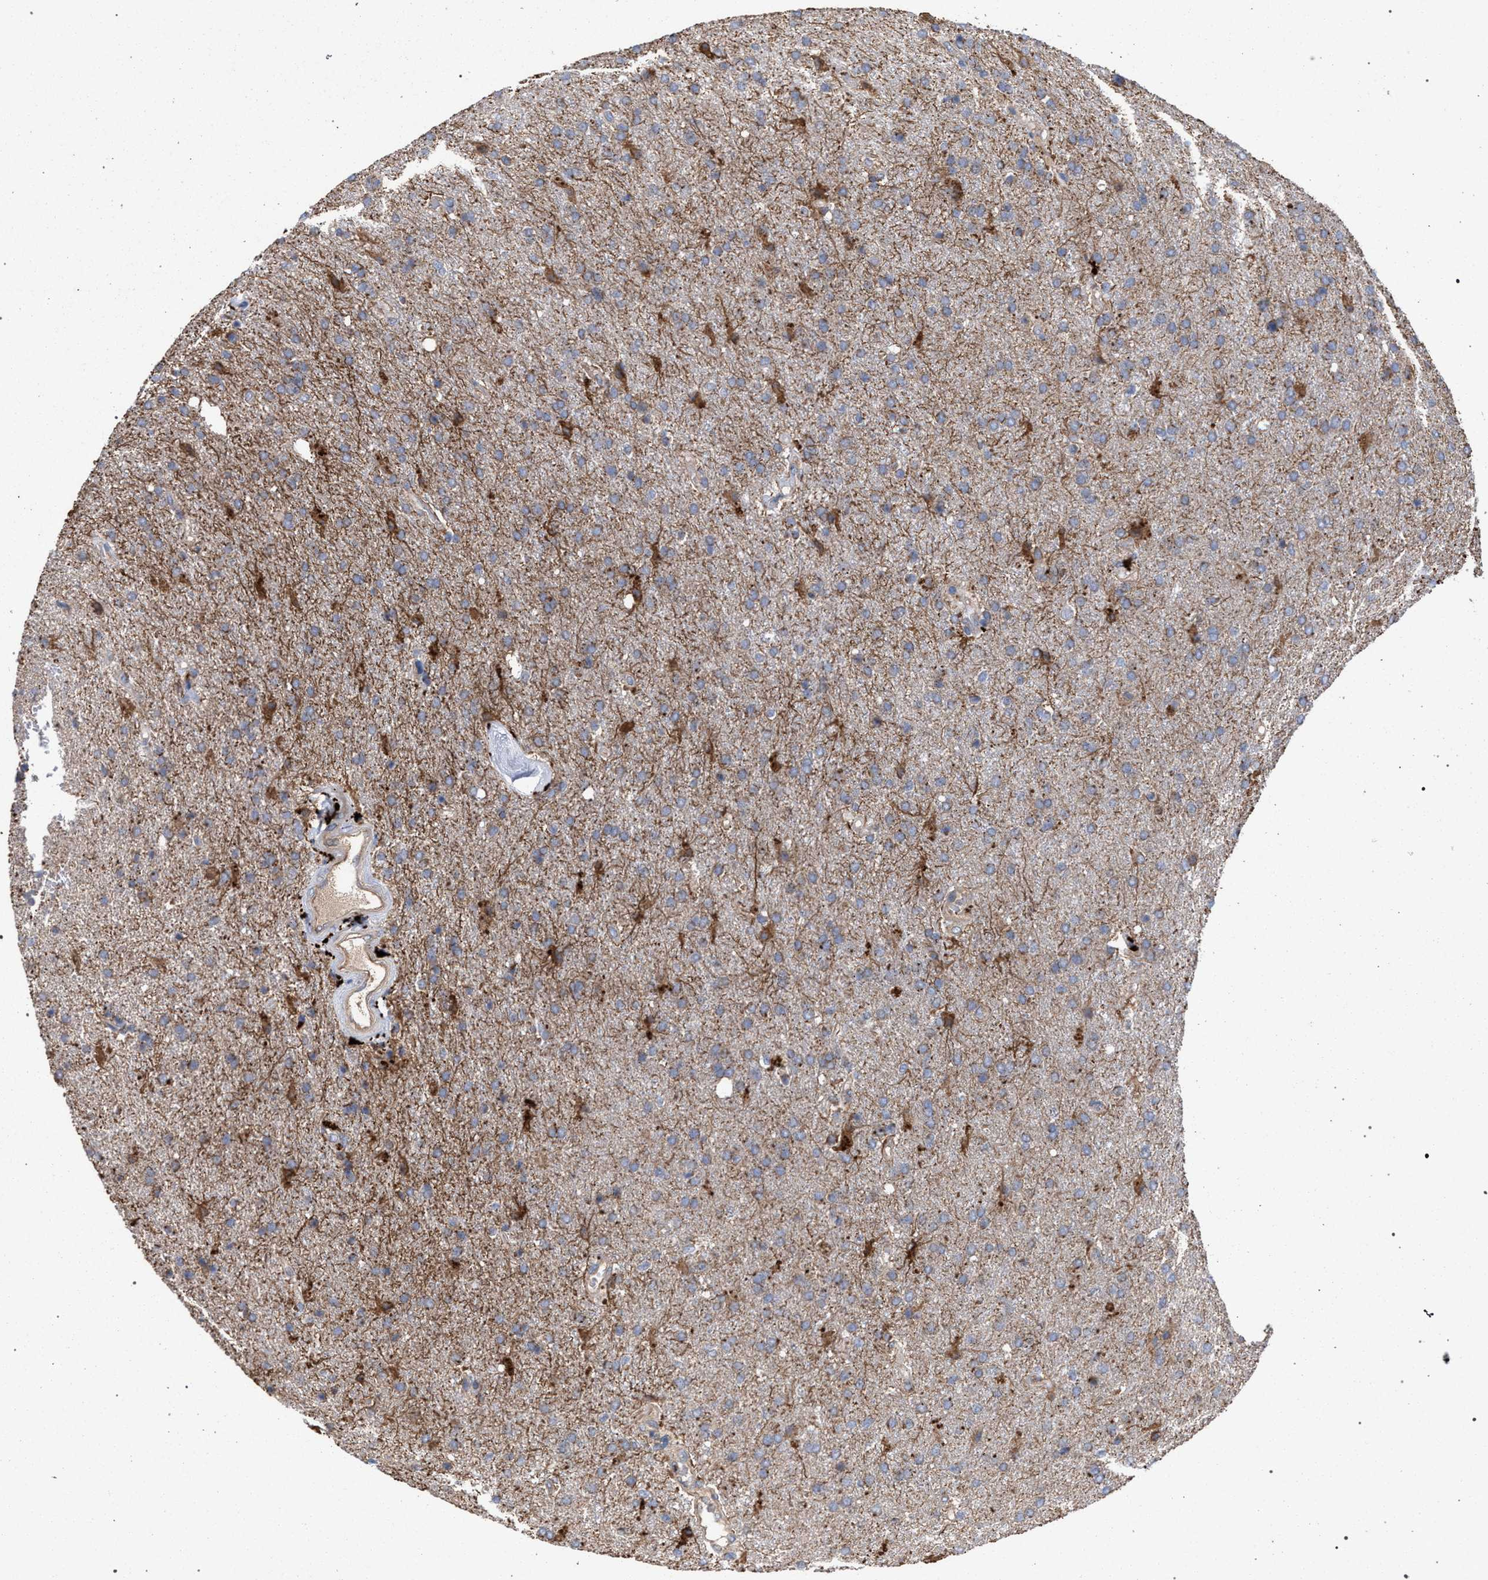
{"staining": {"intensity": "weak", "quantity": "25%-75%", "location": "cytoplasmic/membranous"}, "tissue": "glioma", "cell_type": "Tumor cells", "image_type": "cancer", "snomed": [{"axis": "morphology", "description": "Glioma, malignant, High grade"}, {"axis": "topography", "description": "Brain"}], "caption": "The immunohistochemical stain shows weak cytoplasmic/membranous expression in tumor cells of glioma tissue.", "gene": "BCL2L12", "patient": {"sex": "male", "age": 72}}